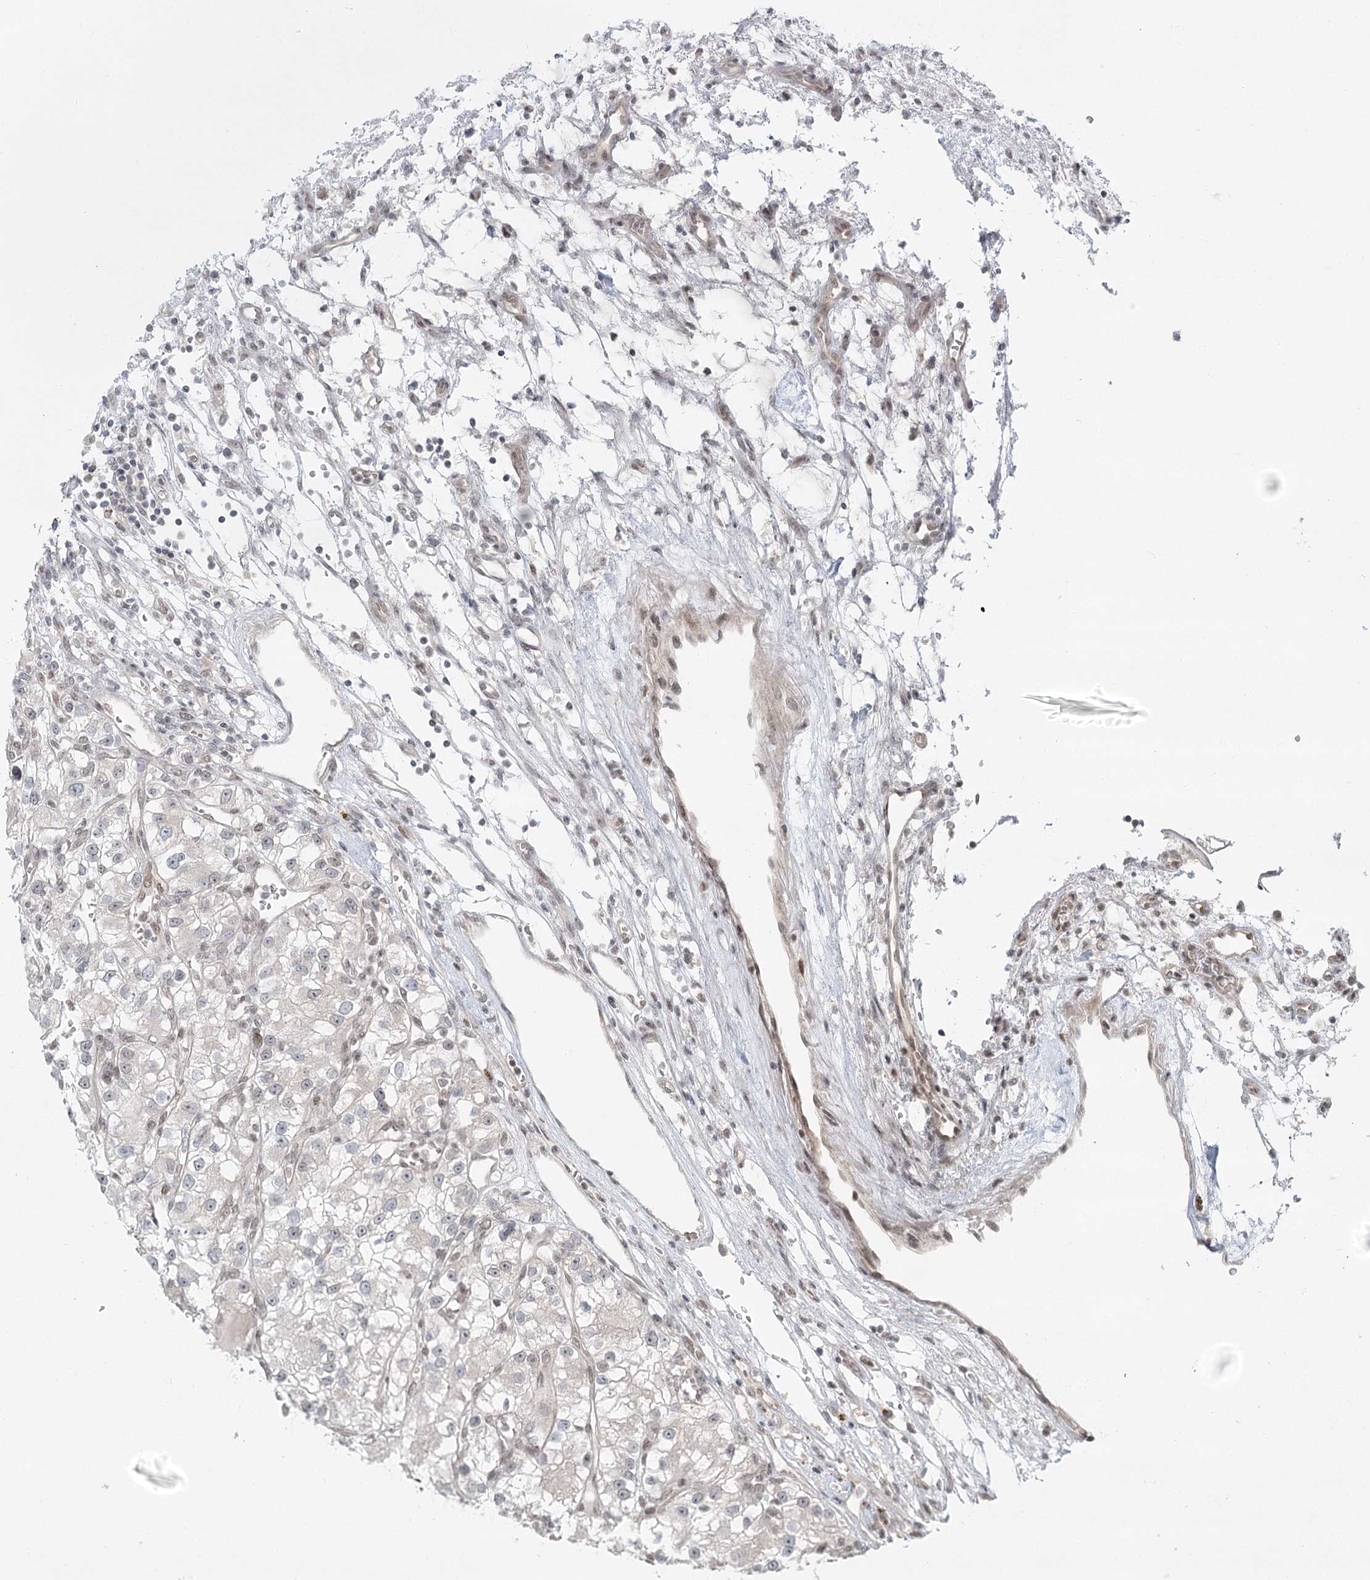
{"staining": {"intensity": "negative", "quantity": "none", "location": "none"}, "tissue": "renal cancer", "cell_type": "Tumor cells", "image_type": "cancer", "snomed": [{"axis": "morphology", "description": "Adenocarcinoma, NOS"}, {"axis": "topography", "description": "Kidney"}], "caption": "Image shows no significant protein staining in tumor cells of adenocarcinoma (renal).", "gene": "R3HCC1L", "patient": {"sex": "female", "age": 57}}